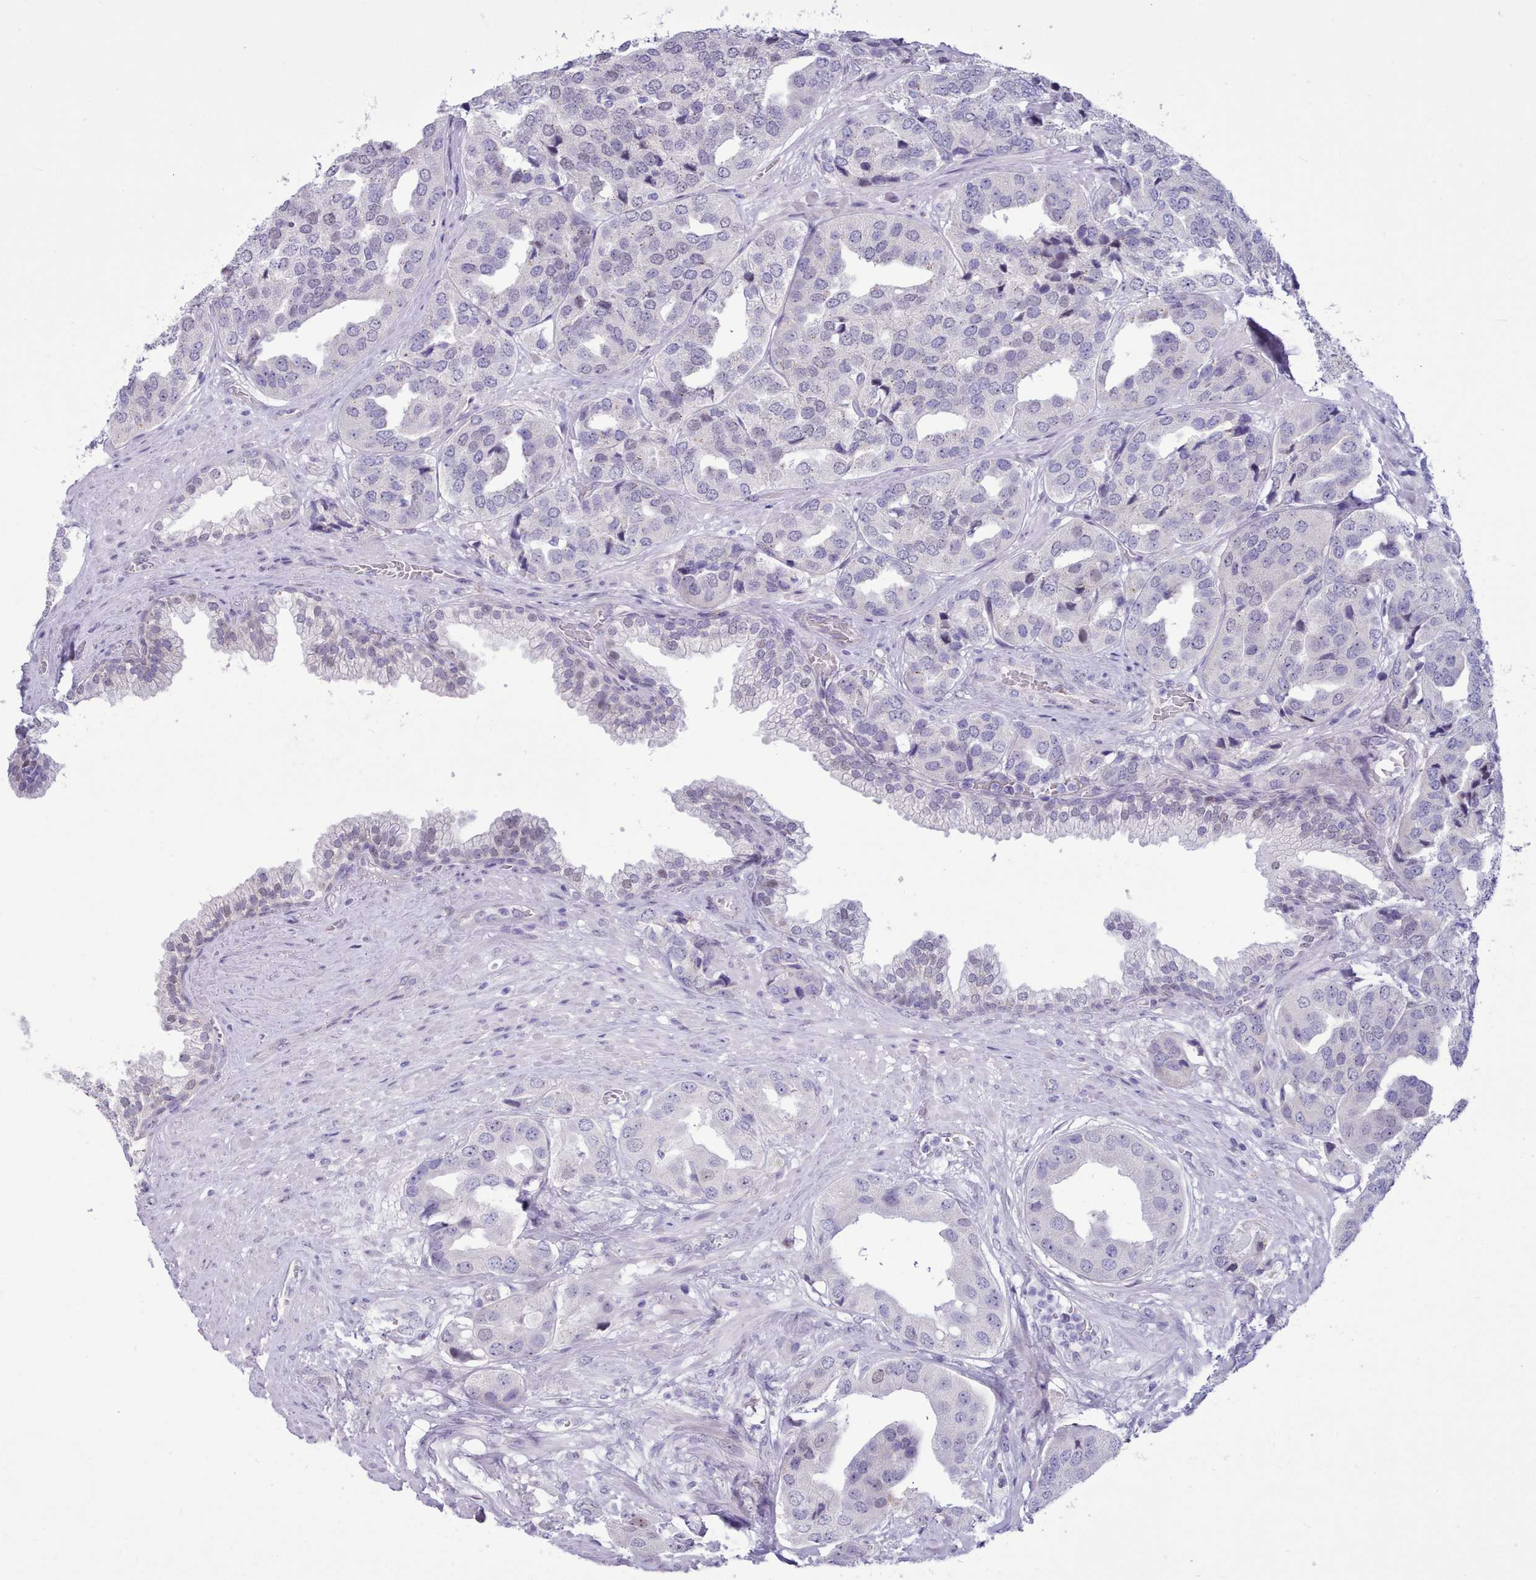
{"staining": {"intensity": "negative", "quantity": "none", "location": "none"}, "tissue": "prostate cancer", "cell_type": "Tumor cells", "image_type": "cancer", "snomed": [{"axis": "morphology", "description": "Adenocarcinoma, High grade"}, {"axis": "topography", "description": "Prostate"}], "caption": "This is an immunohistochemistry micrograph of prostate cancer (high-grade adenocarcinoma). There is no staining in tumor cells.", "gene": "TMEM253", "patient": {"sex": "male", "age": 63}}